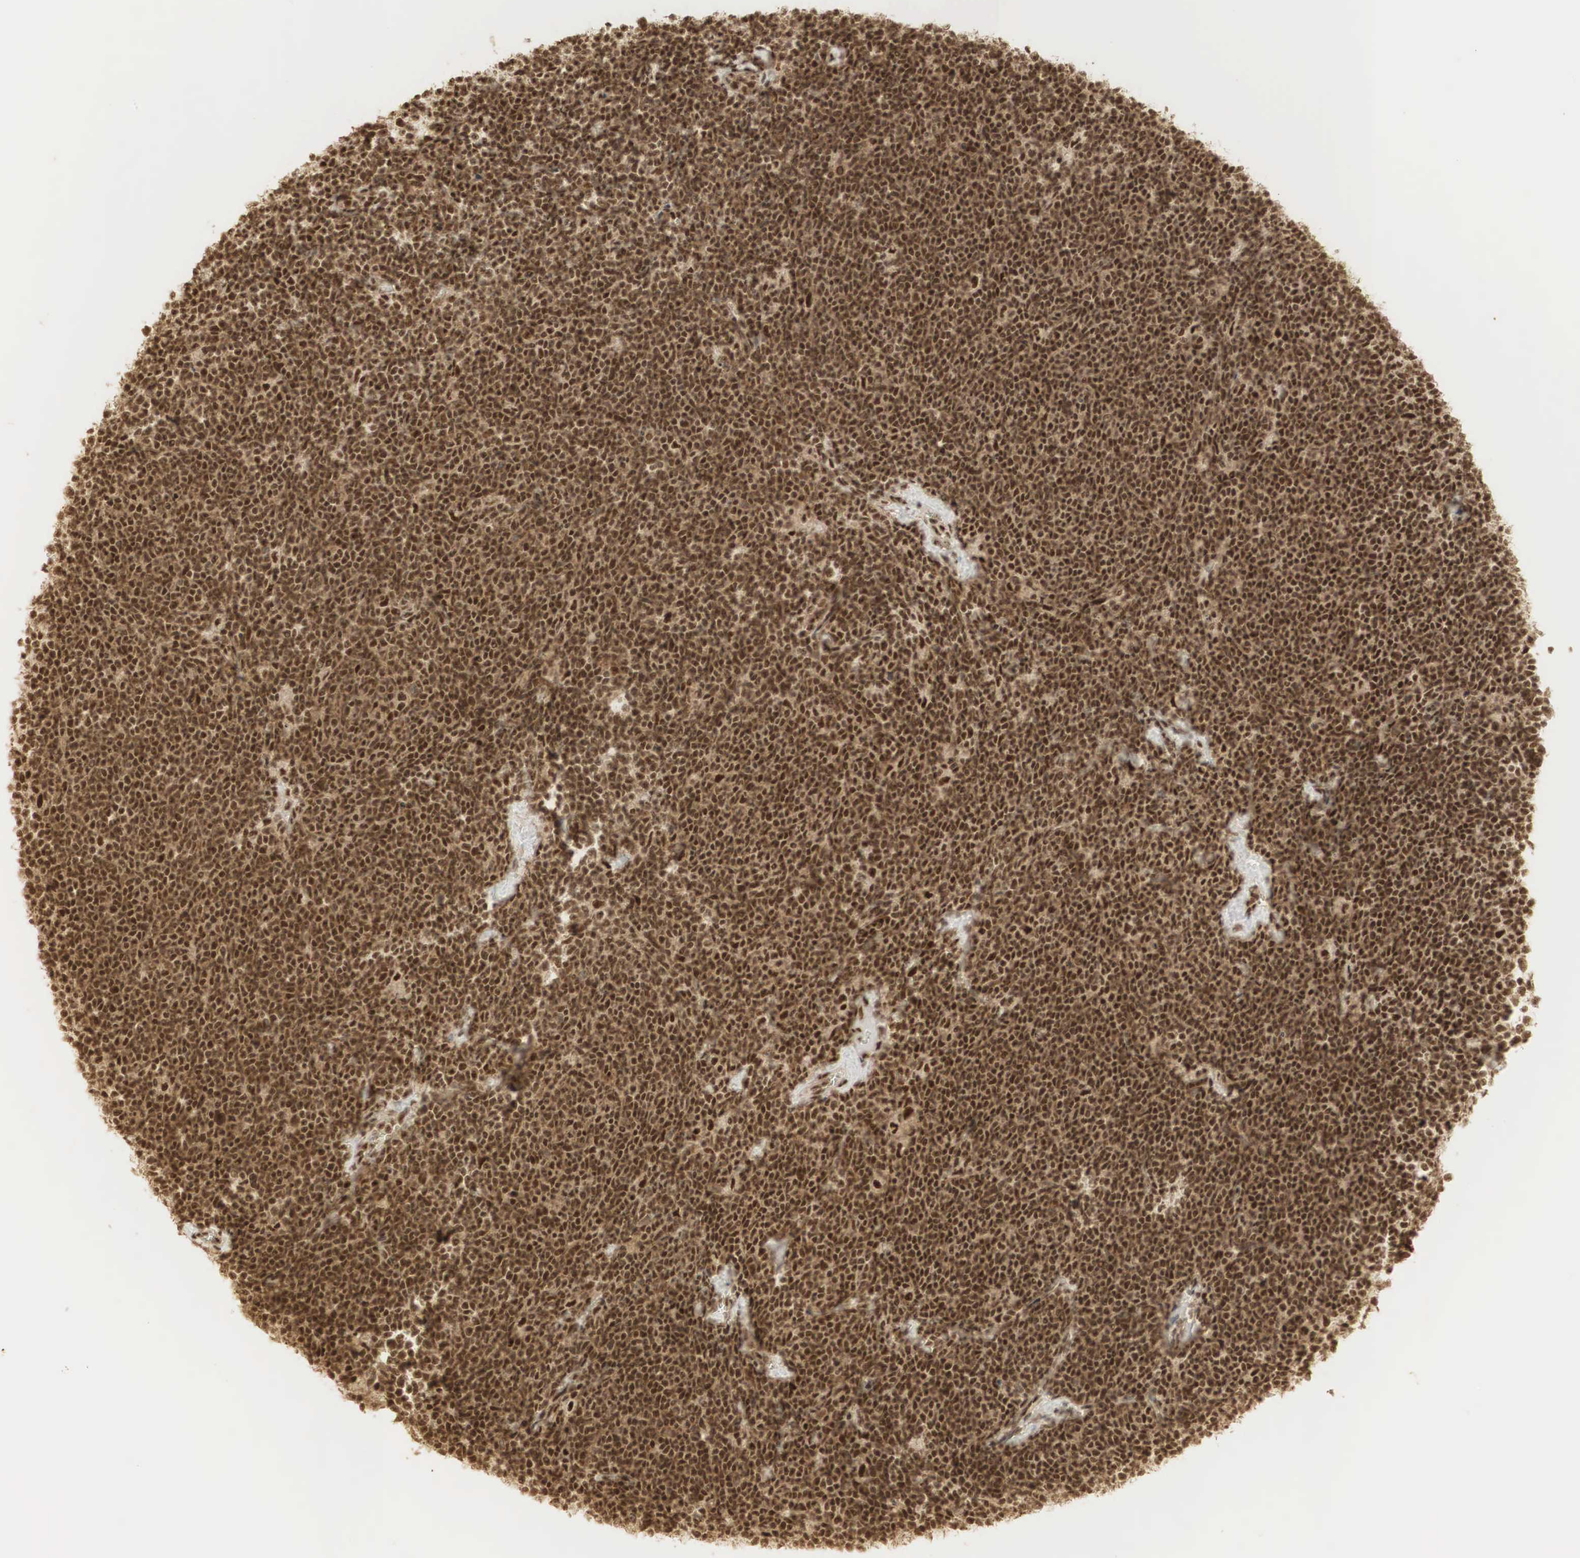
{"staining": {"intensity": "strong", "quantity": ">75%", "location": "cytoplasmic/membranous,nuclear"}, "tissue": "lymphoma", "cell_type": "Tumor cells", "image_type": "cancer", "snomed": [{"axis": "morphology", "description": "Malignant lymphoma, non-Hodgkin's type, Low grade"}, {"axis": "topography", "description": "Lymph node"}], "caption": "Brown immunohistochemical staining in malignant lymphoma, non-Hodgkin's type (low-grade) exhibits strong cytoplasmic/membranous and nuclear positivity in approximately >75% of tumor cells.", "gene": "RNF113A", "patient": {"sex": "male", "age": 65}}